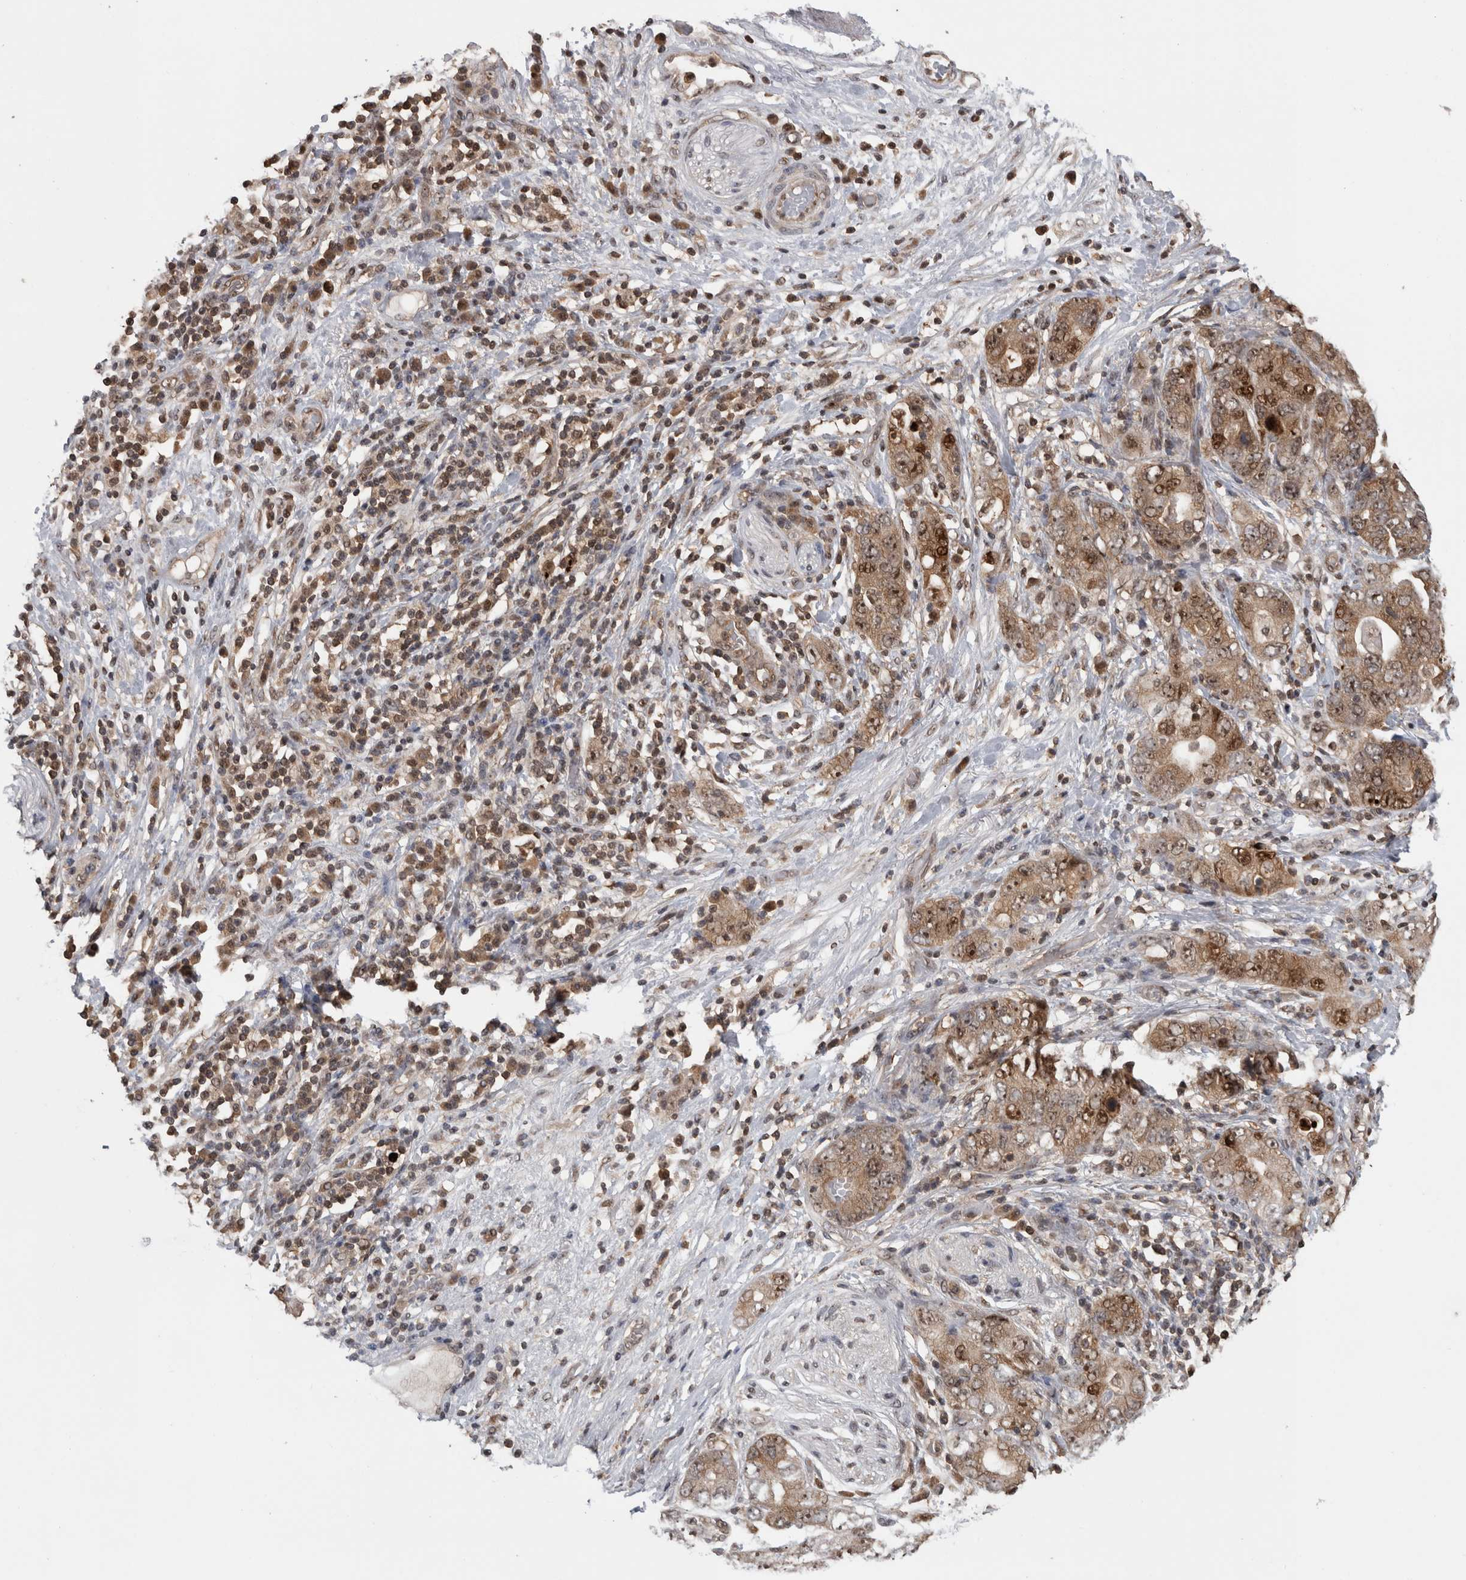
{"staining": {"intensity": "moderate", "quantity": ">75%", "location": "cytoplasmic/membranous,nuclear"}, "tissue": "stomach cancer", "cell_type": "Tumor cells", "image_type": "cancer", "snomed": [{"axis": "morphology", "description": "Adenocarcinoma, NOS"}, {"axis": "topography", "description": "Stomach, lower"}], "caption": "Immunohistochemical staining of stomach adenocarcinoma exhibits medium levels of moderate cytoplasmic/membranous and nuclear expression in about >75% of tumor cells.", "gene": "TDRD7", "patient": {"sex": "female", "age": 93}}